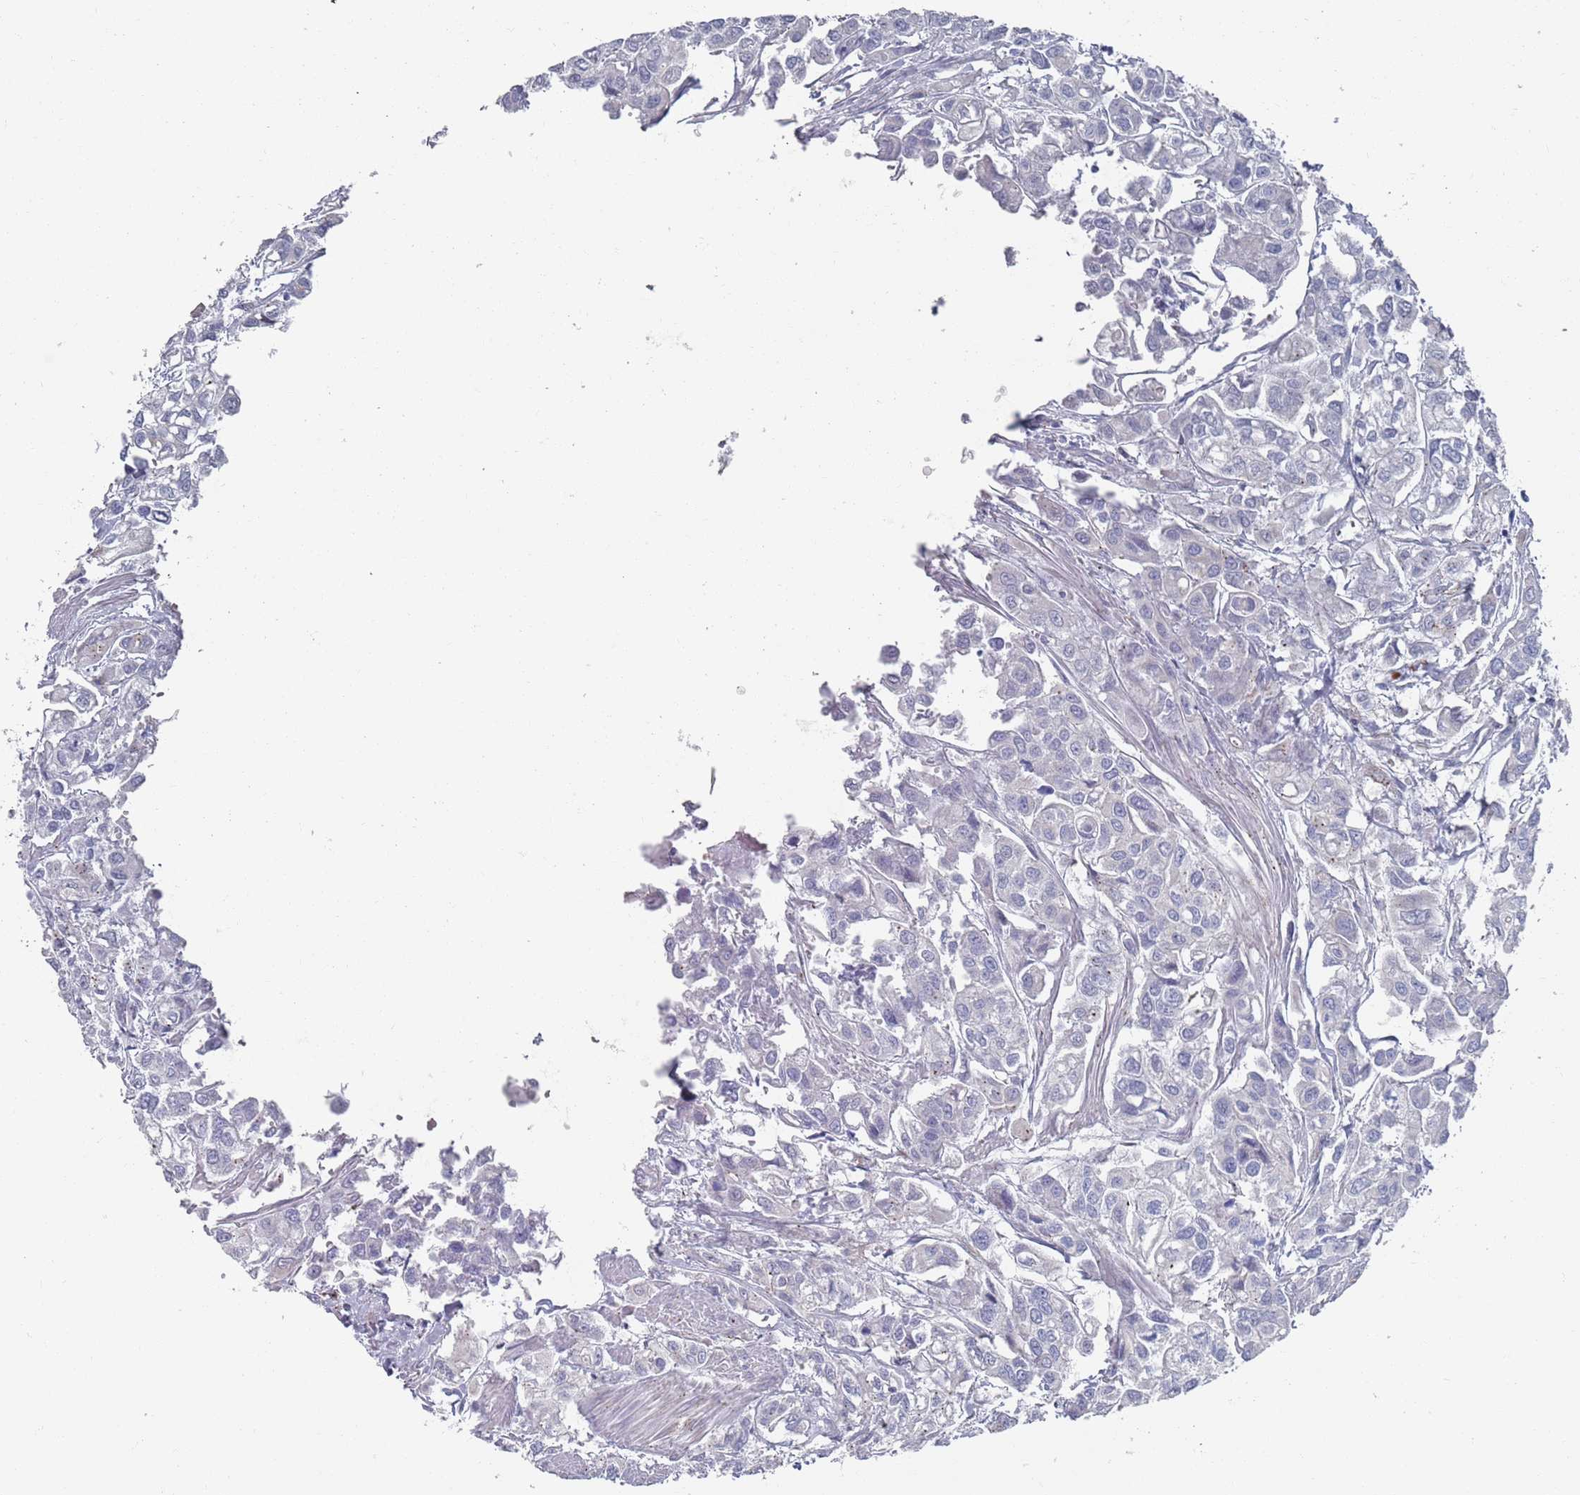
{"staining": {"intensity": "negative", "quantity": "none", "location": "none"}, "tissue": "urothelial cancer", "cell_type": "Tumor cells", "image_type": "cancer", "snomed": [{"axis": "morphology", "description": "Urothelial carcinoma, High grade"}, {"axis": "topography", "description": "Urinary bladder"}], "caption": "Urothelial carcinoma (high-grade) stained for a protein using immunohistochemistry exhibits no positivity tumor cells.", "gene": "MAT1A", "patient": {"sex": "male", "age": 67}}